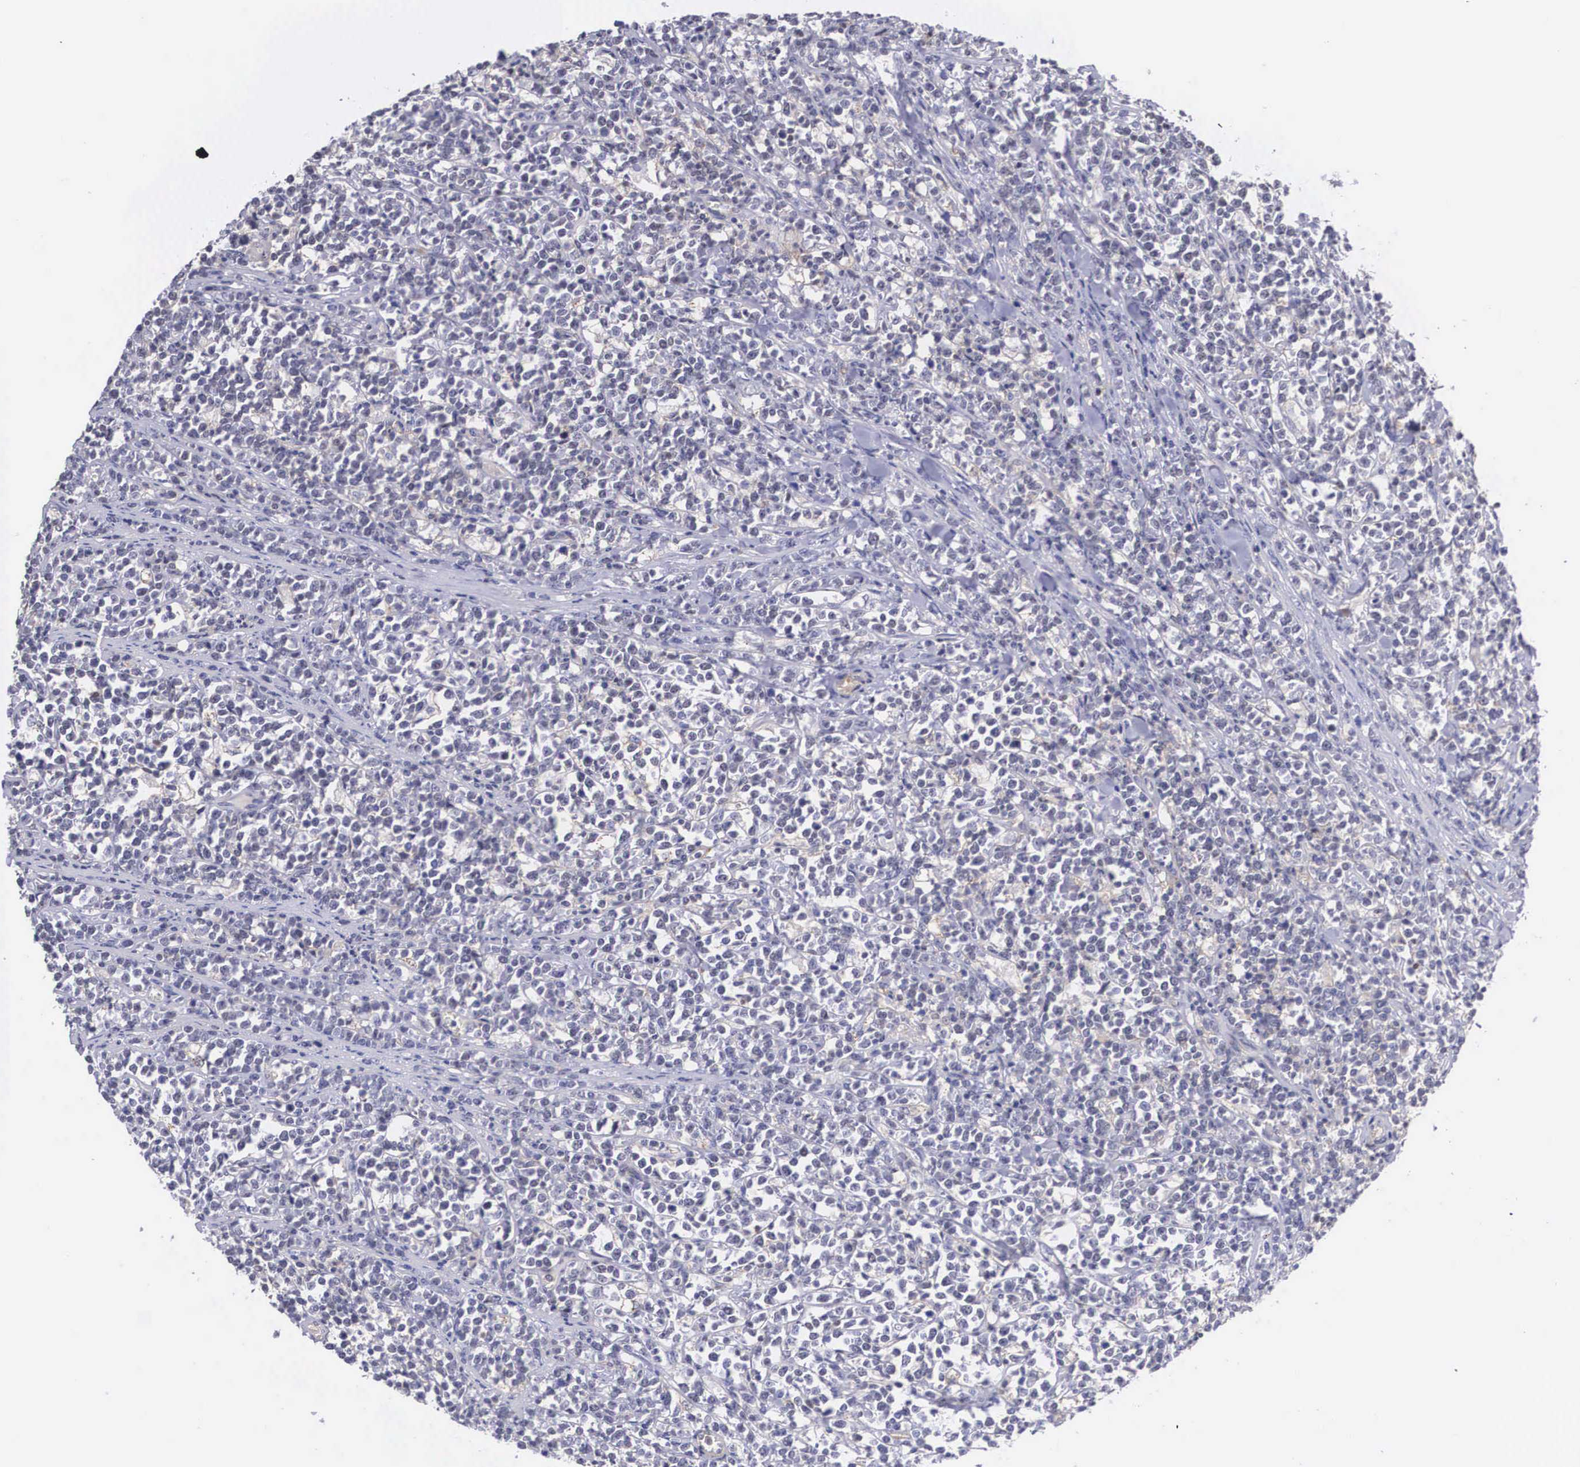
{"staining": {"intensity": "negative", "quantity": "none", "location": "none"}, "tissue": "lymphoma", "cell_type": "Tumor cells", "image_type": "cancer", "snomed": [{"axis": "morphology", "description": "Malignant lymphoma, non-Hodgkin's type, High grade"}, {"axis": "topography", "description": "Small intestine"}, {"axis": "topography", "description": "Colon"}], "caption": "This is an immunohistochemistry (IHC) micrograph of high-grade malignant lymphoma, non-Hodgkin's type. There is no staining in tumor cells.", "gene": "NR4A2", "patient": {"sex": "male", "age": 8}}